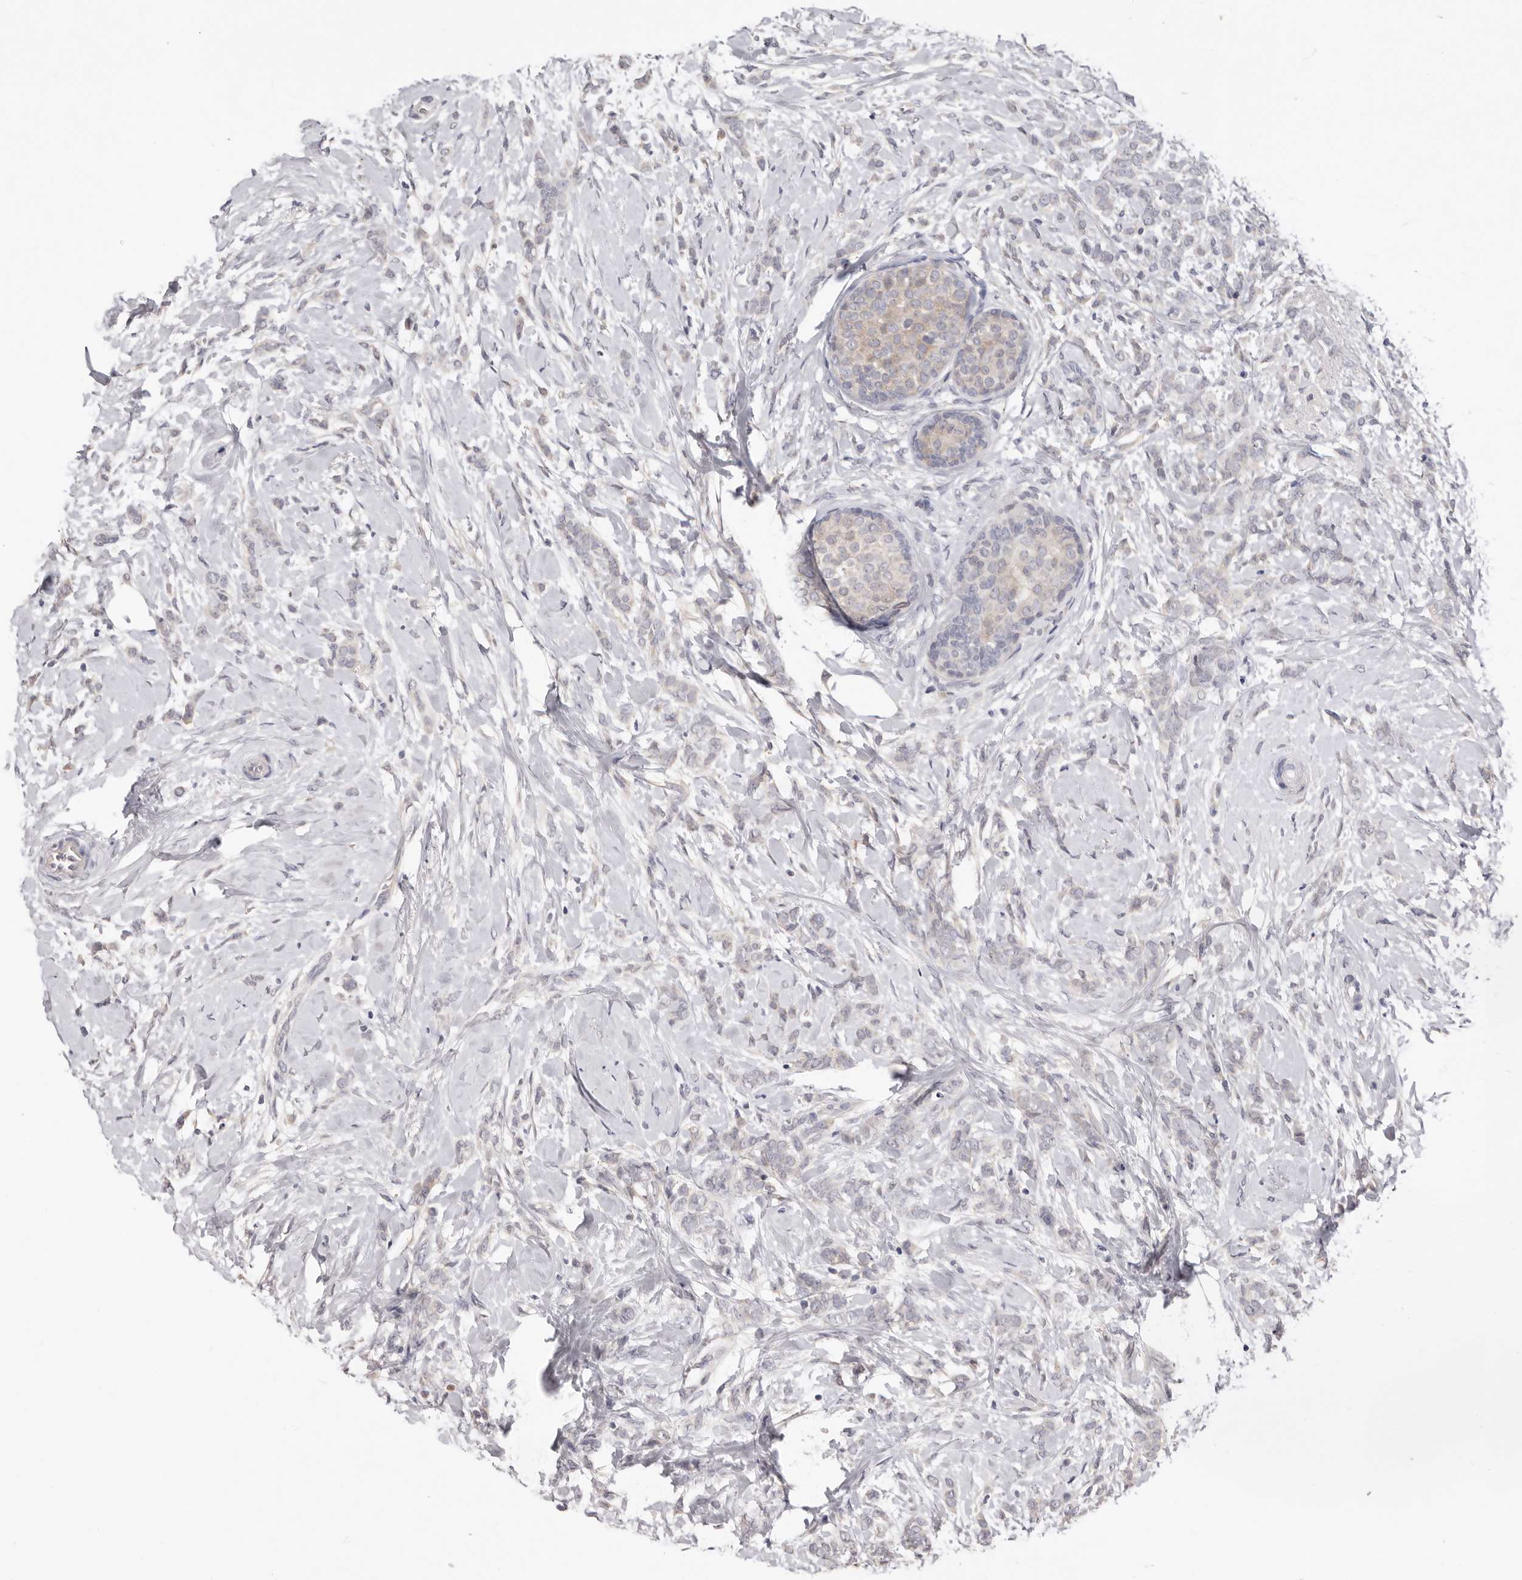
{"staining": {"intensity": "negative", "quantity": "none", "location": "none"}, "tissue": "breast cancer", "cell_type": "Tumor cells", "image_type": "cancer", "snomed": [{"axis": "morphology", "description": "Lobular carcinoma, in situ"}, {"axis": "morphology", "description": "Lobular carcinoma"}, {"axis": "topography", "description": "Breast"}], "caption": "Immunohistochemistry image of neoplastic tissue: breast cancer (lobular carcinoma in situ) stained with DAB (3,3'-diaminobenzidine) displays no significant protein positivity in tumor cells.", "gene": "DOP1A", "patient": {"sex": "female", "age": 41}}